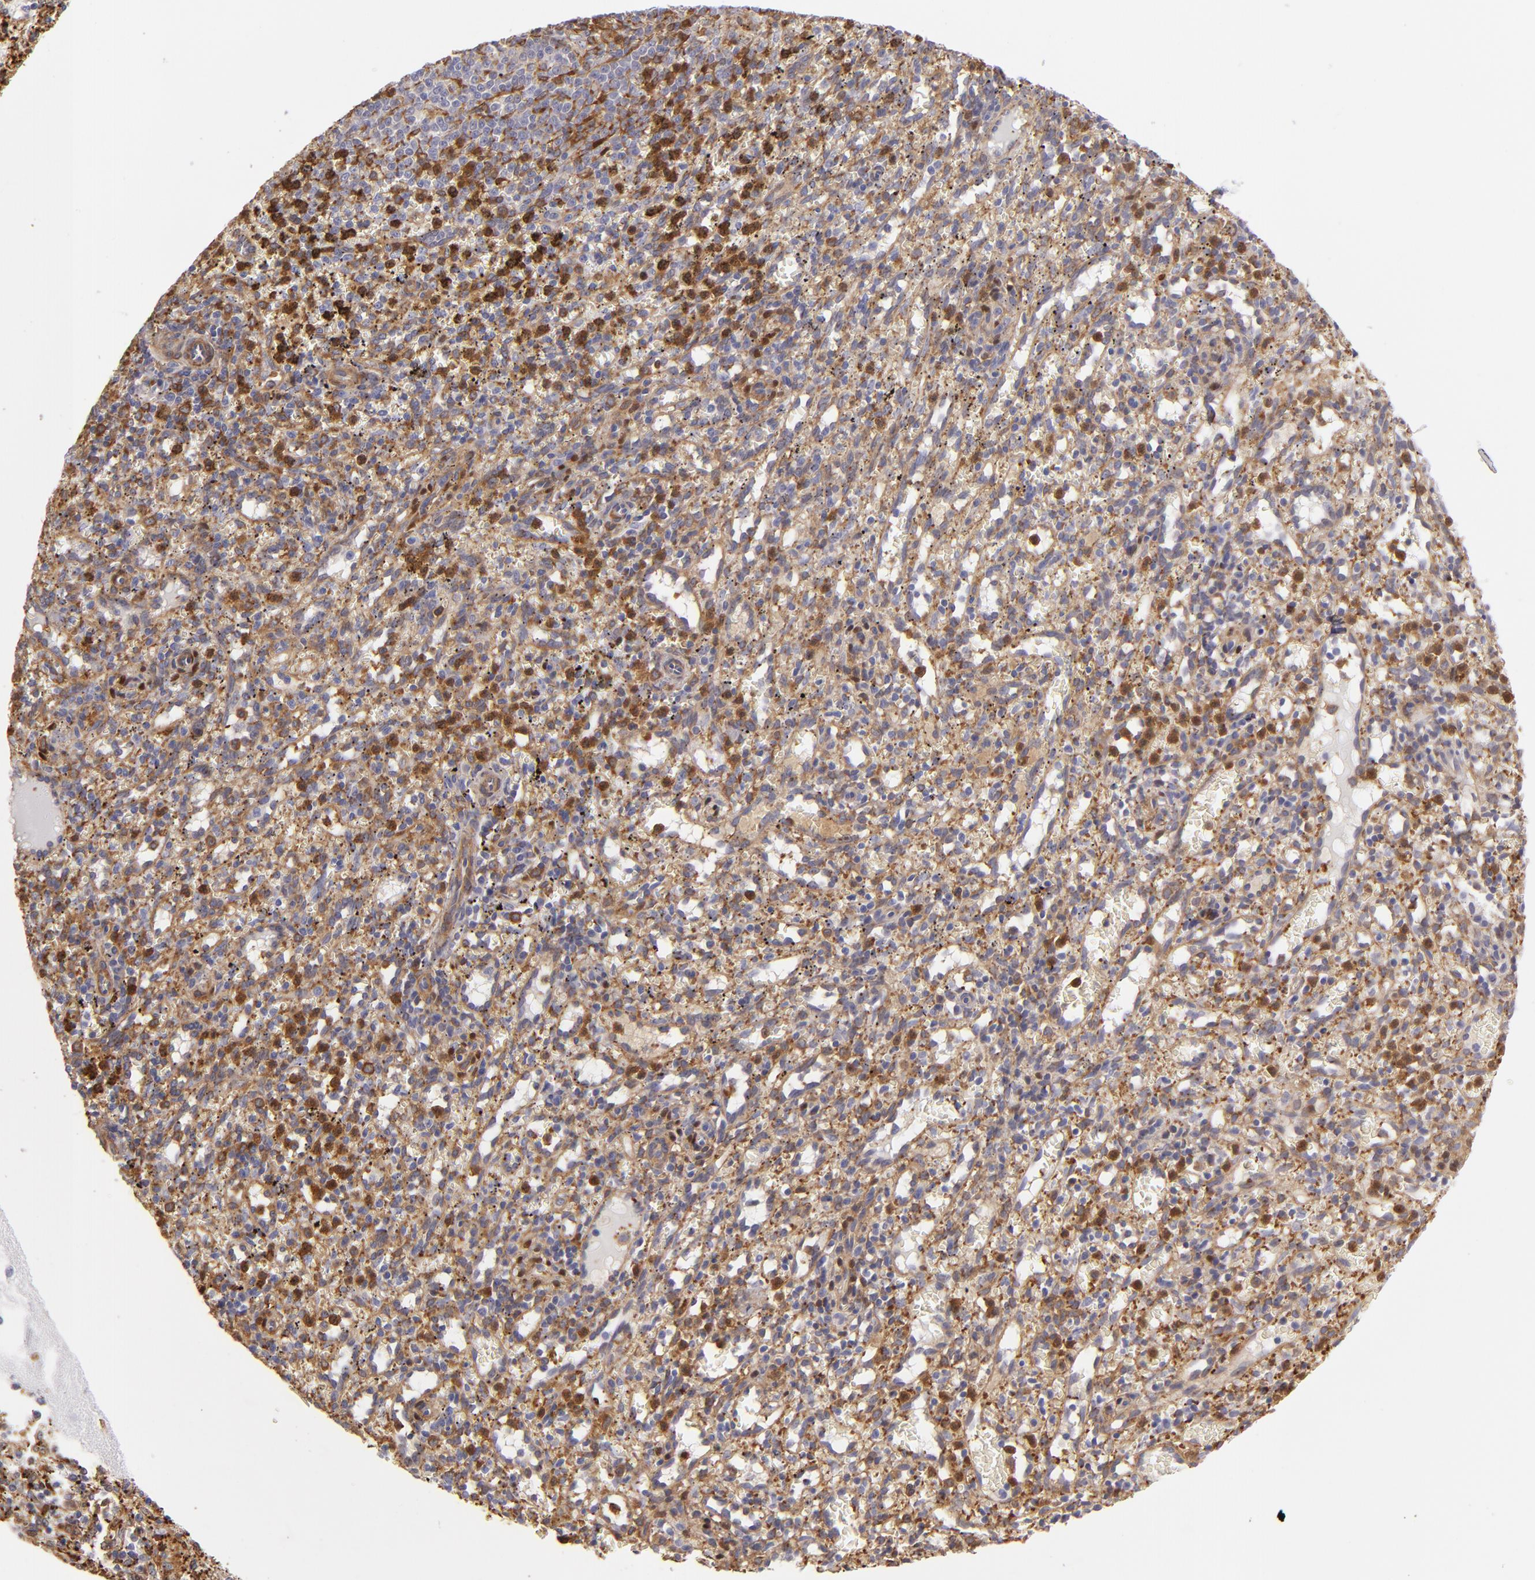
{"staining": {"intensity": "strong", "quantity": "<25%", "location": "cytoplasmic/membranous"}, "tissue": "spleen", "cell_type": "Cells in red pulp", "image_type": "normal", "snomed": [{"axis": "morphology", "description": "Normal tissue, NOS"}, {"axis": "topography", "description": "Spleen"}], "caption": "The photomicrograph reveals staining of normal spleen, revealing strong cytoplasmic/membranous protein positivity (brown color) within cells in red pulp. Using DAB (brown) and hematoxylin (blue) stains, captured at high magnification using brightfield microscopy.", "gene": "VCL", "patient": {"sex": "female", "age": 10}}